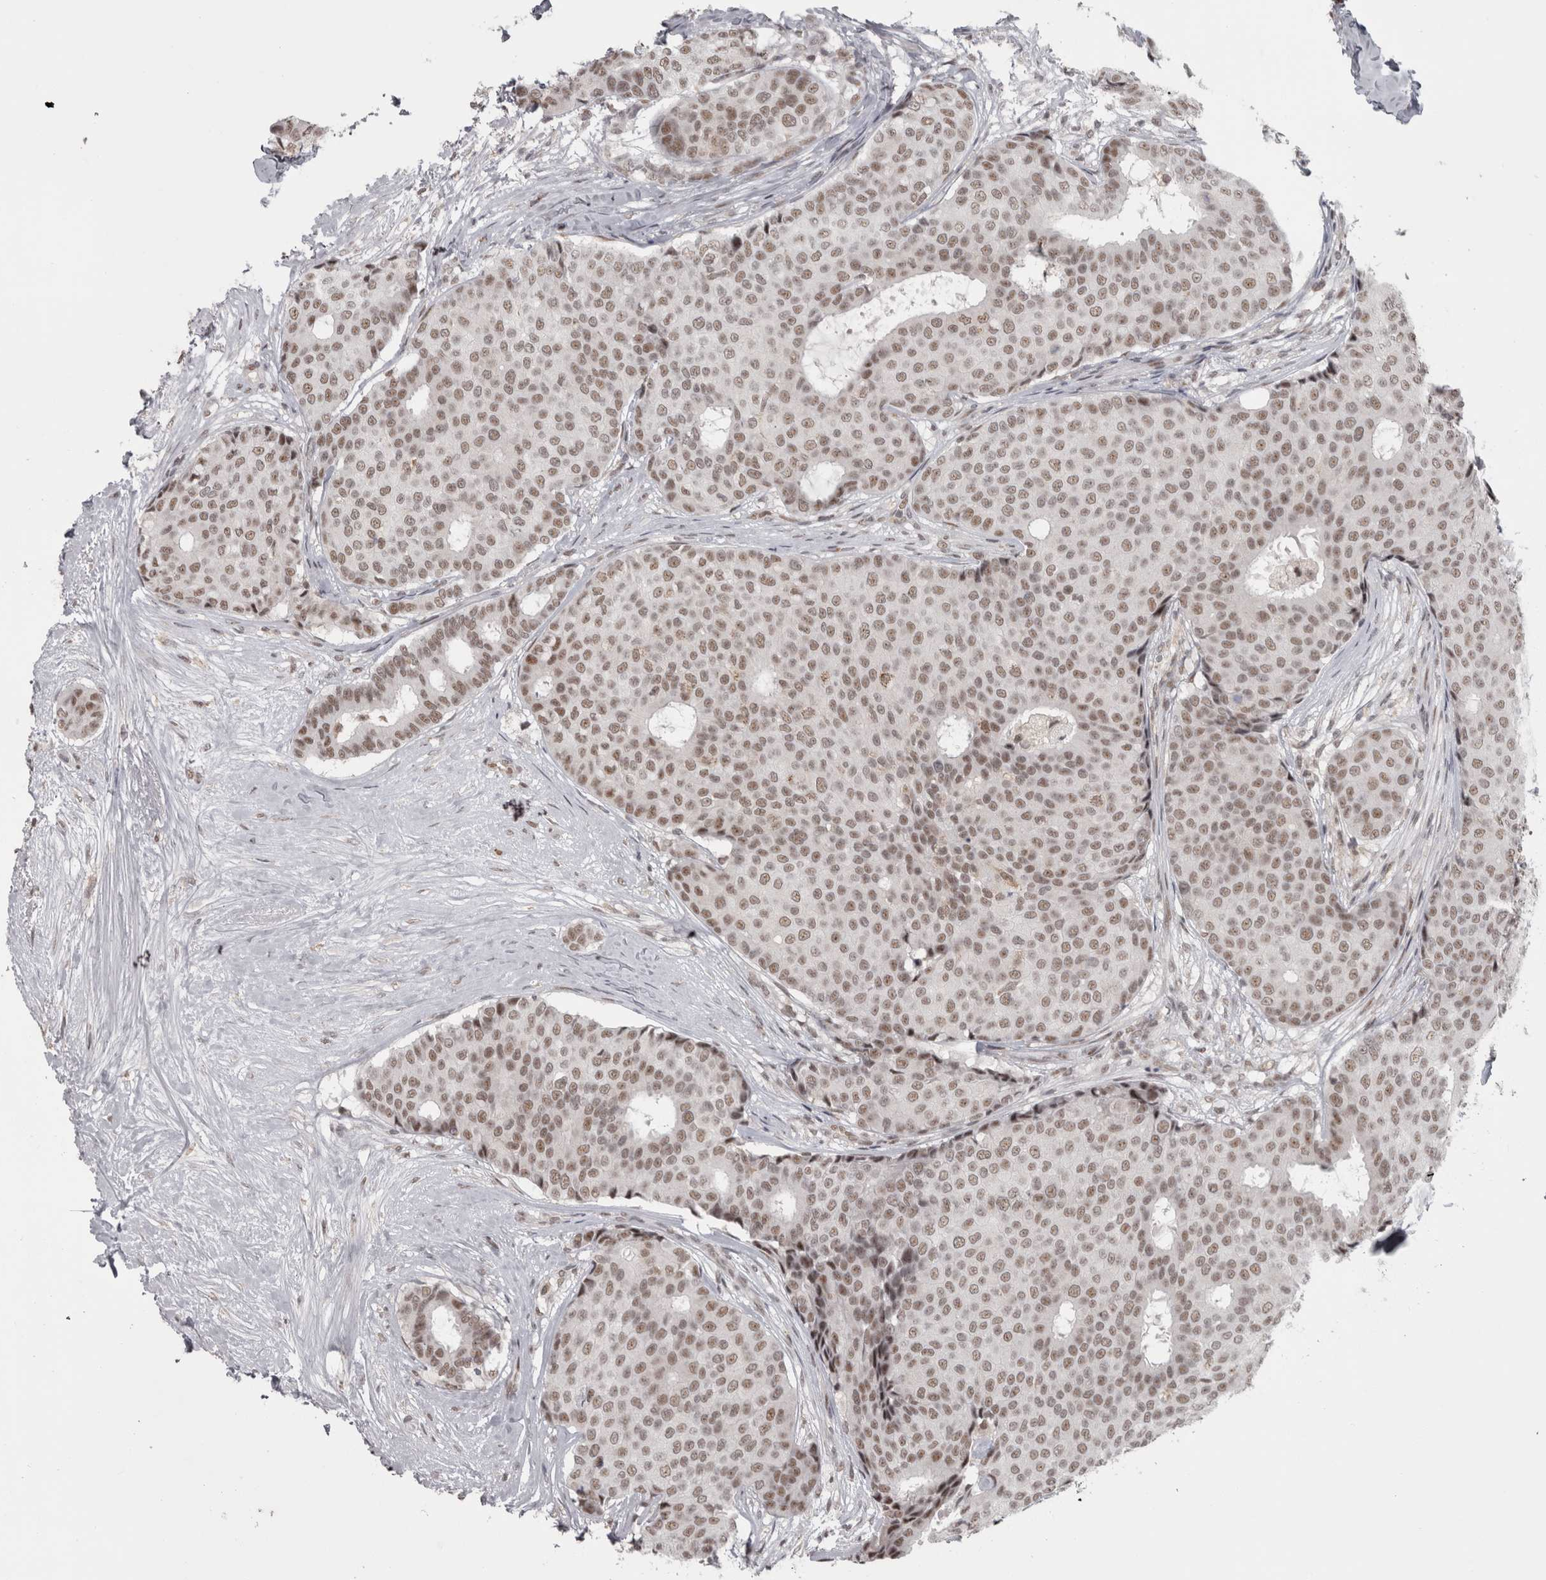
{"staining": {"intensity": "moderate", "quantity": ">75%", "location": "nuclear"}, "tissue": "breast cancer", "cell_type": "Tumor cells", "image_type": "cancer", "snomed": [{"axis": "morphology", "description": "Duct carcinoma"}, {"axis": "topography", "description": "Breast"}], "caption": "Immunohistochemical staining of human breast cancer (intraductal carcinoma) reveals medium levels of moderate nuclear protein positivity in about >75% of tumor cells. (DAB (3,3'-diaminobenzidine) IHC, brown staining for protein, blue staining for nuclei).", "gene": "MICU3", "patient": {"sex": "female", "age": 75}}